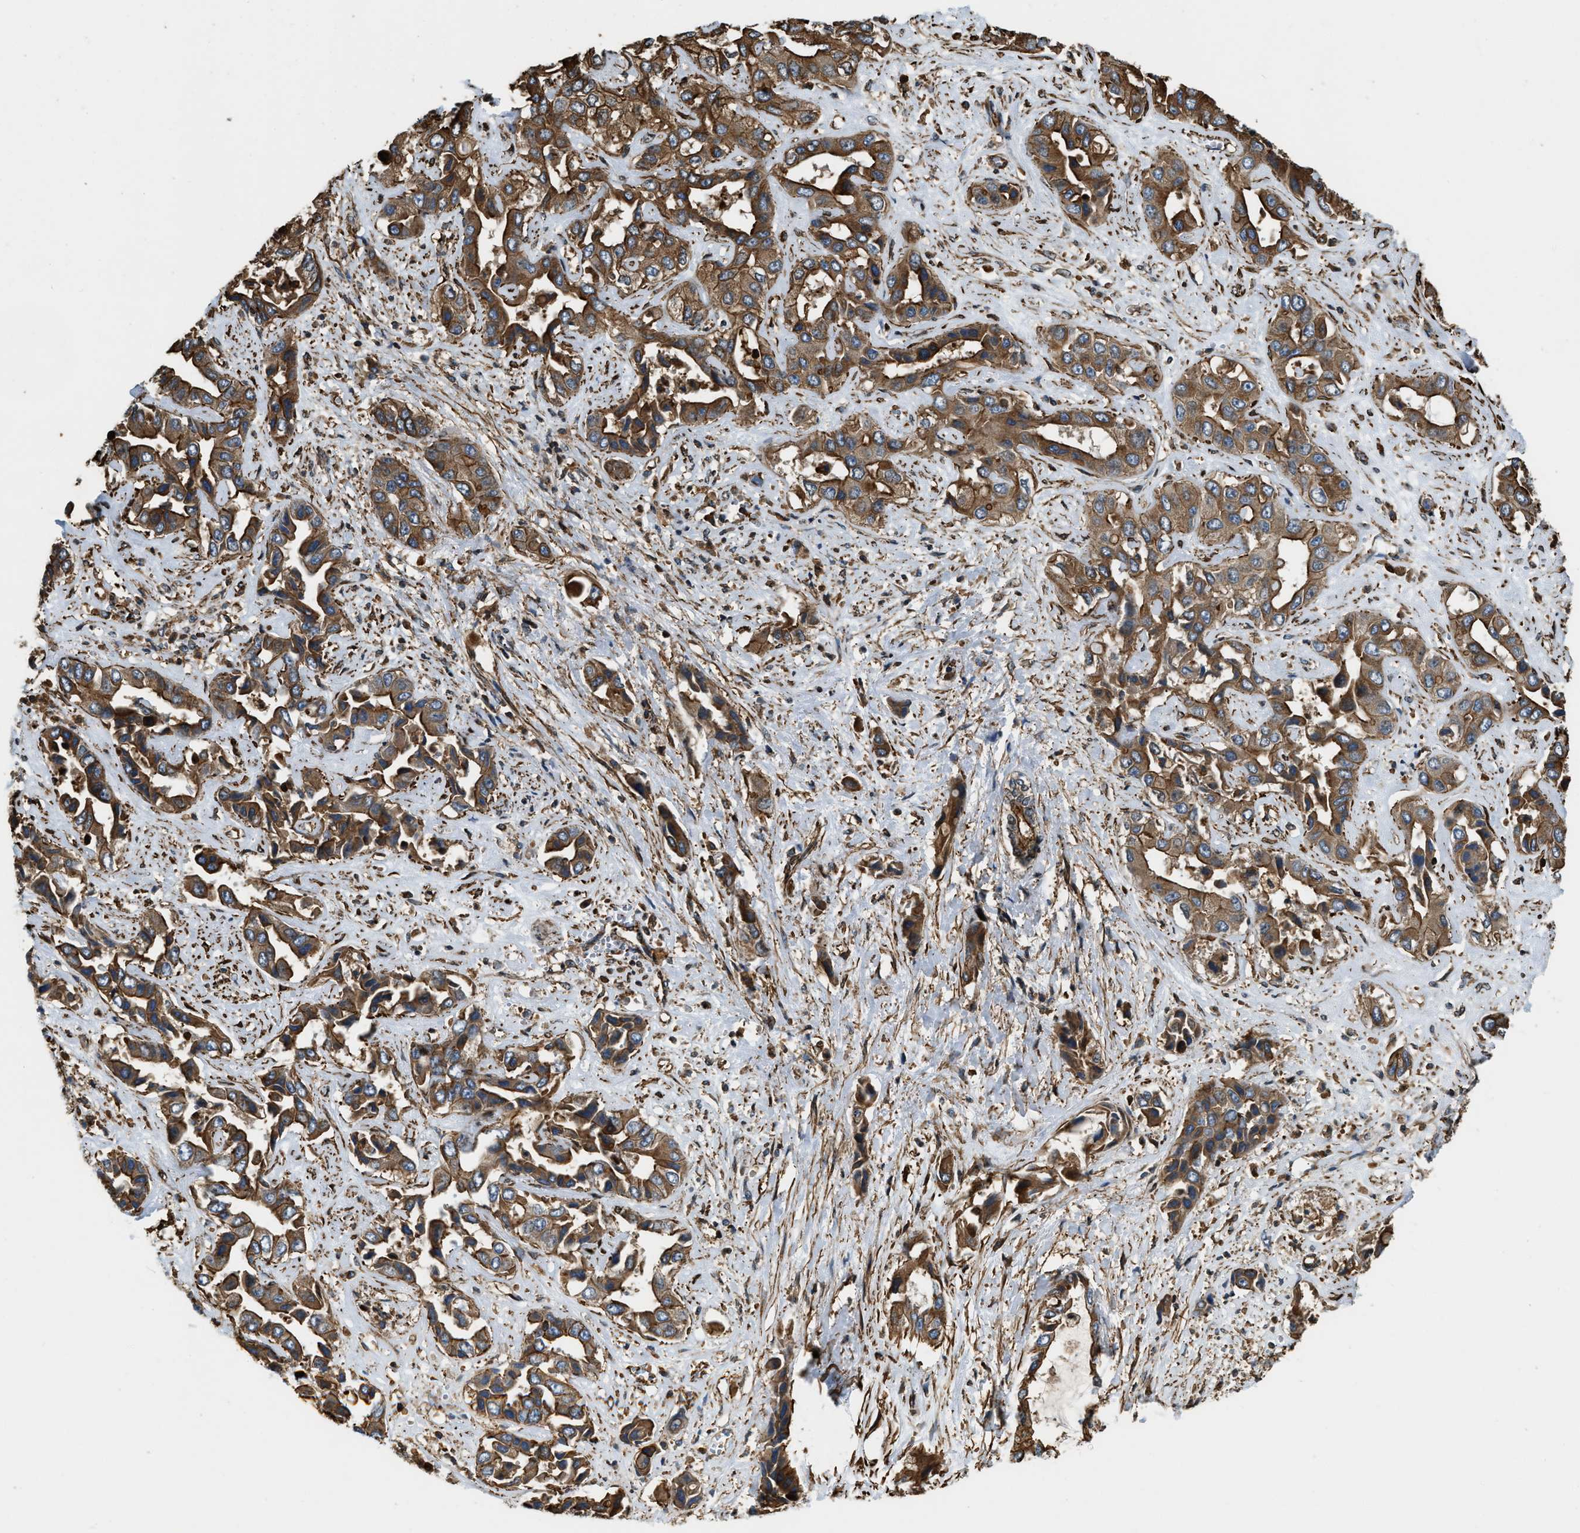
{"staining": {"intensity": "moderate", "quantity": ">75%", "location": "cytoplasmic/membranous"}, "tissue": "liver cancer", "cell_type": "Tumor cells", "image_type": "cancer", "snomed": [{"axis": "morphology", "description": "Cholangiocarcinoma"}, {"axis": "topography", "description": "Liver"}], "caption": "Tumor cells reveal moderate cytoplasmic/membranous positivity in about >75% of cells in liver cholangiocarcinoma. (Brightfield microscopy of DAB IHC at high magnification).", "gene": "YARS1", "patient": {"sex": "female", "age": 52}}